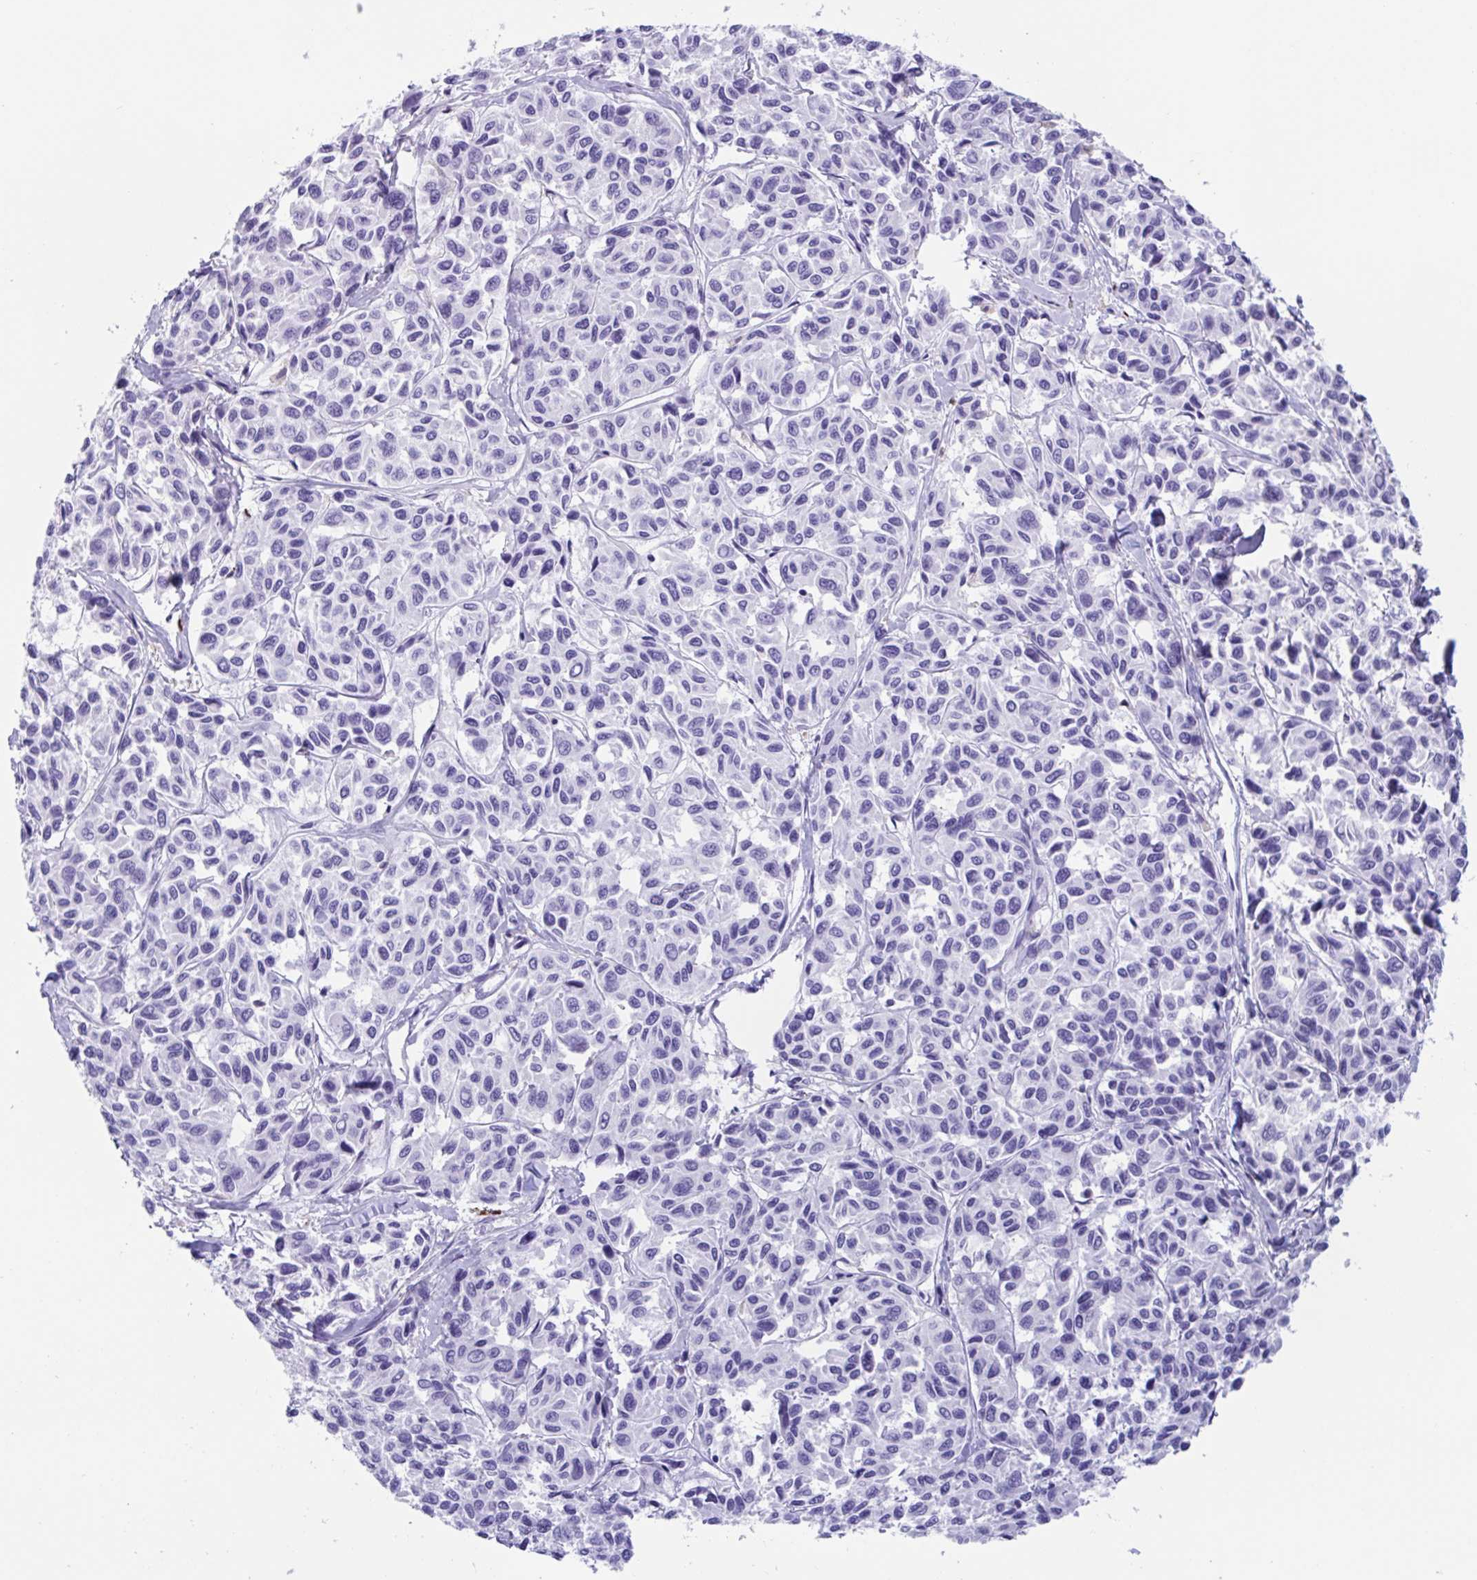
{"staining": {"intensity": "negative", "quantity": "none", "location": "none"}, "tissue": "melanoma", "cell_type": "Tumor cells", "image_type": "cancer", "snomed": [{"axis": "morphology", "description": "Malignant melanoma, NOS"}, {"axis": "topography", "description": "Skin"}], "caption": "The IHC micrograph has no significant positivity in tumor cells of melanoma tissue.", "gene": "ZNF850", "patient": {"sex": "female", "age": 66}}